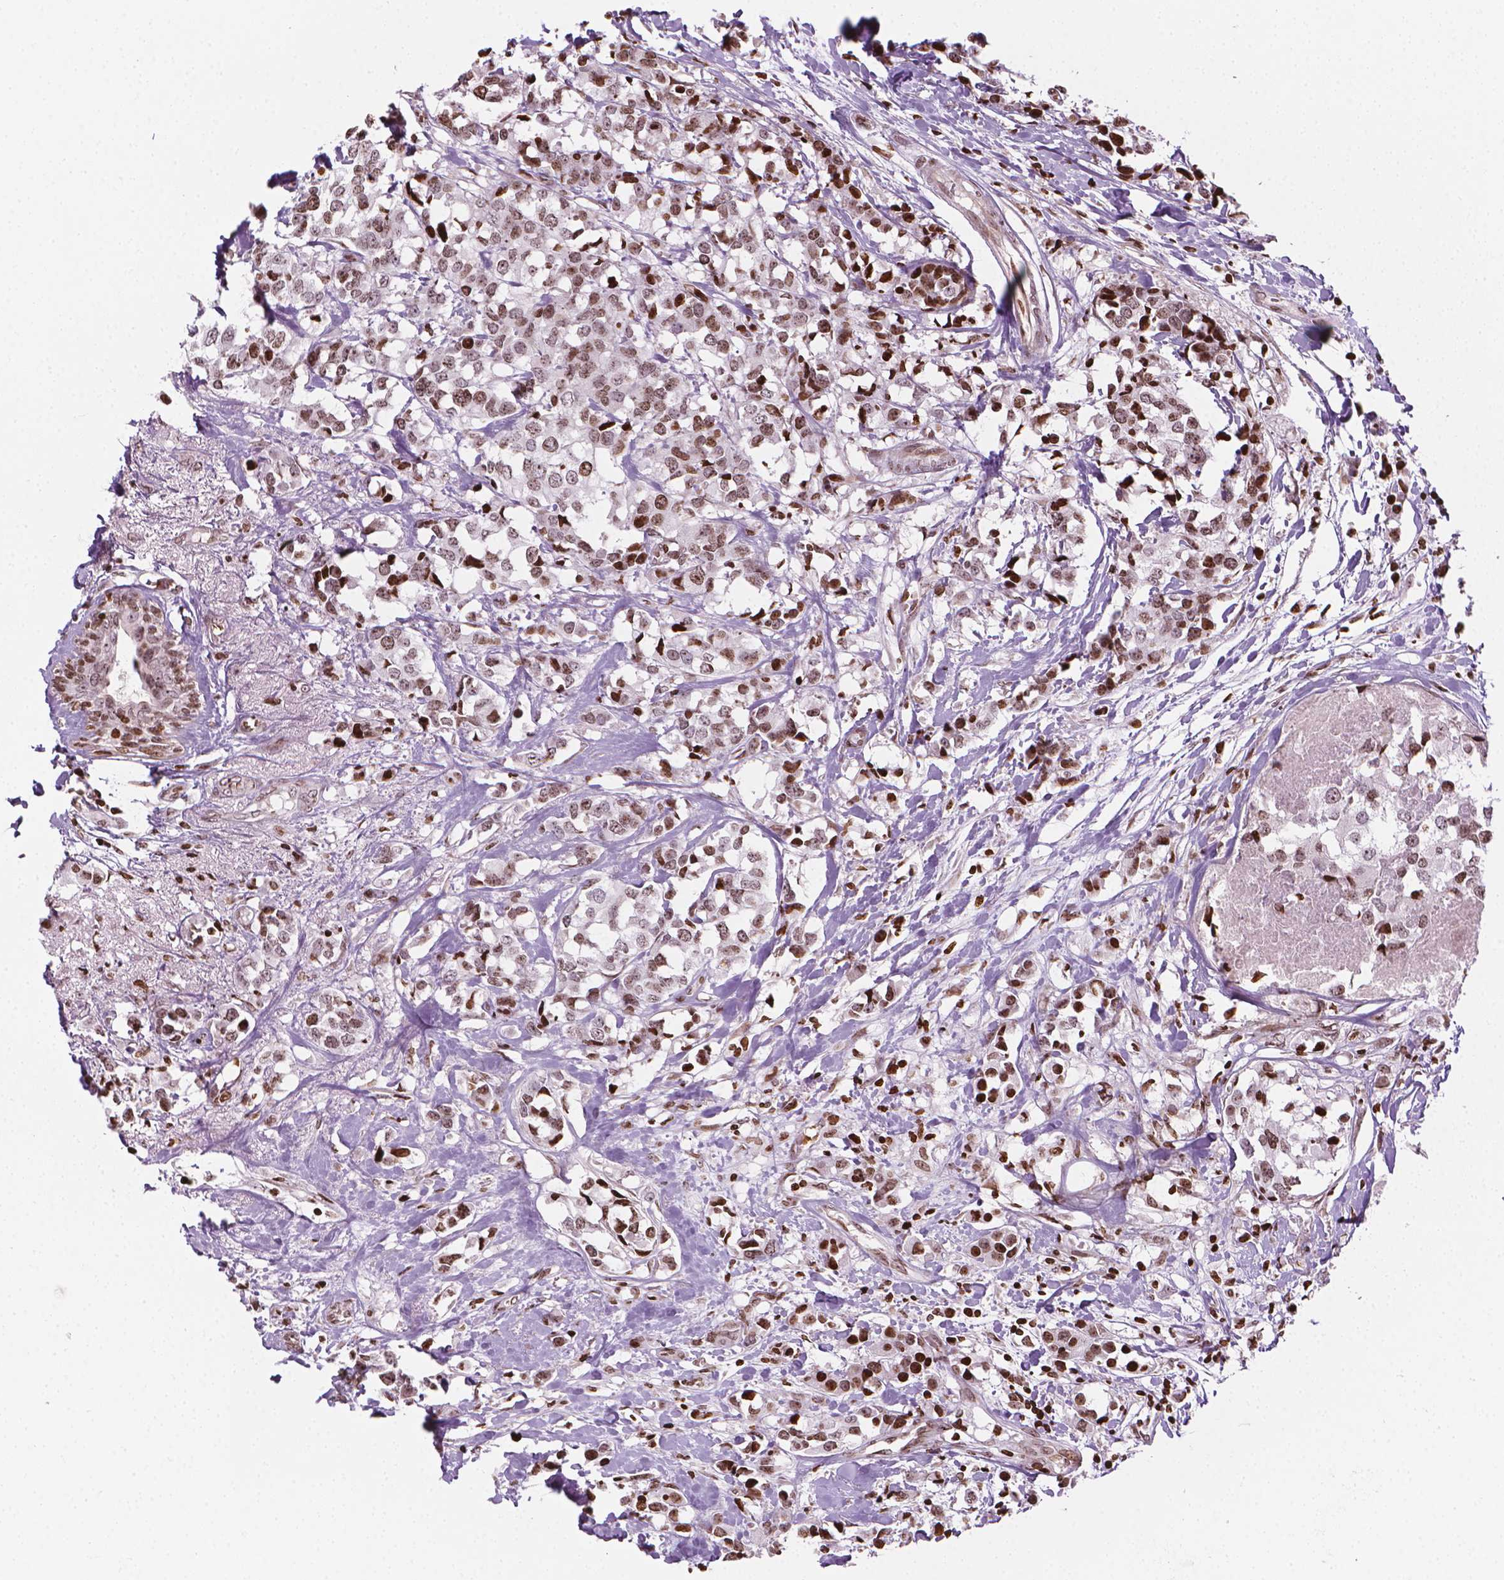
{"staining": {"intensity": "moderate", "quantity": ">75%", "location": "nuclear"}, "tissue": "breast cancer", "cell_type": "Tumor cells", "image_type": "cancer", "snomed": [{"axis": "morphology", "description": "Lobular carcinoma"}, {"axis": "topography", "description": "Breast"}], "caption": "This photomicrograph shows immunohistochemistry (IHC) staining of lobular carcinoma (breast), with medium moderate nuclear staining in about >75% of tumor cells.", "gene": "PIP4K2A", "patient": {"sex": "female", "age": 59}}